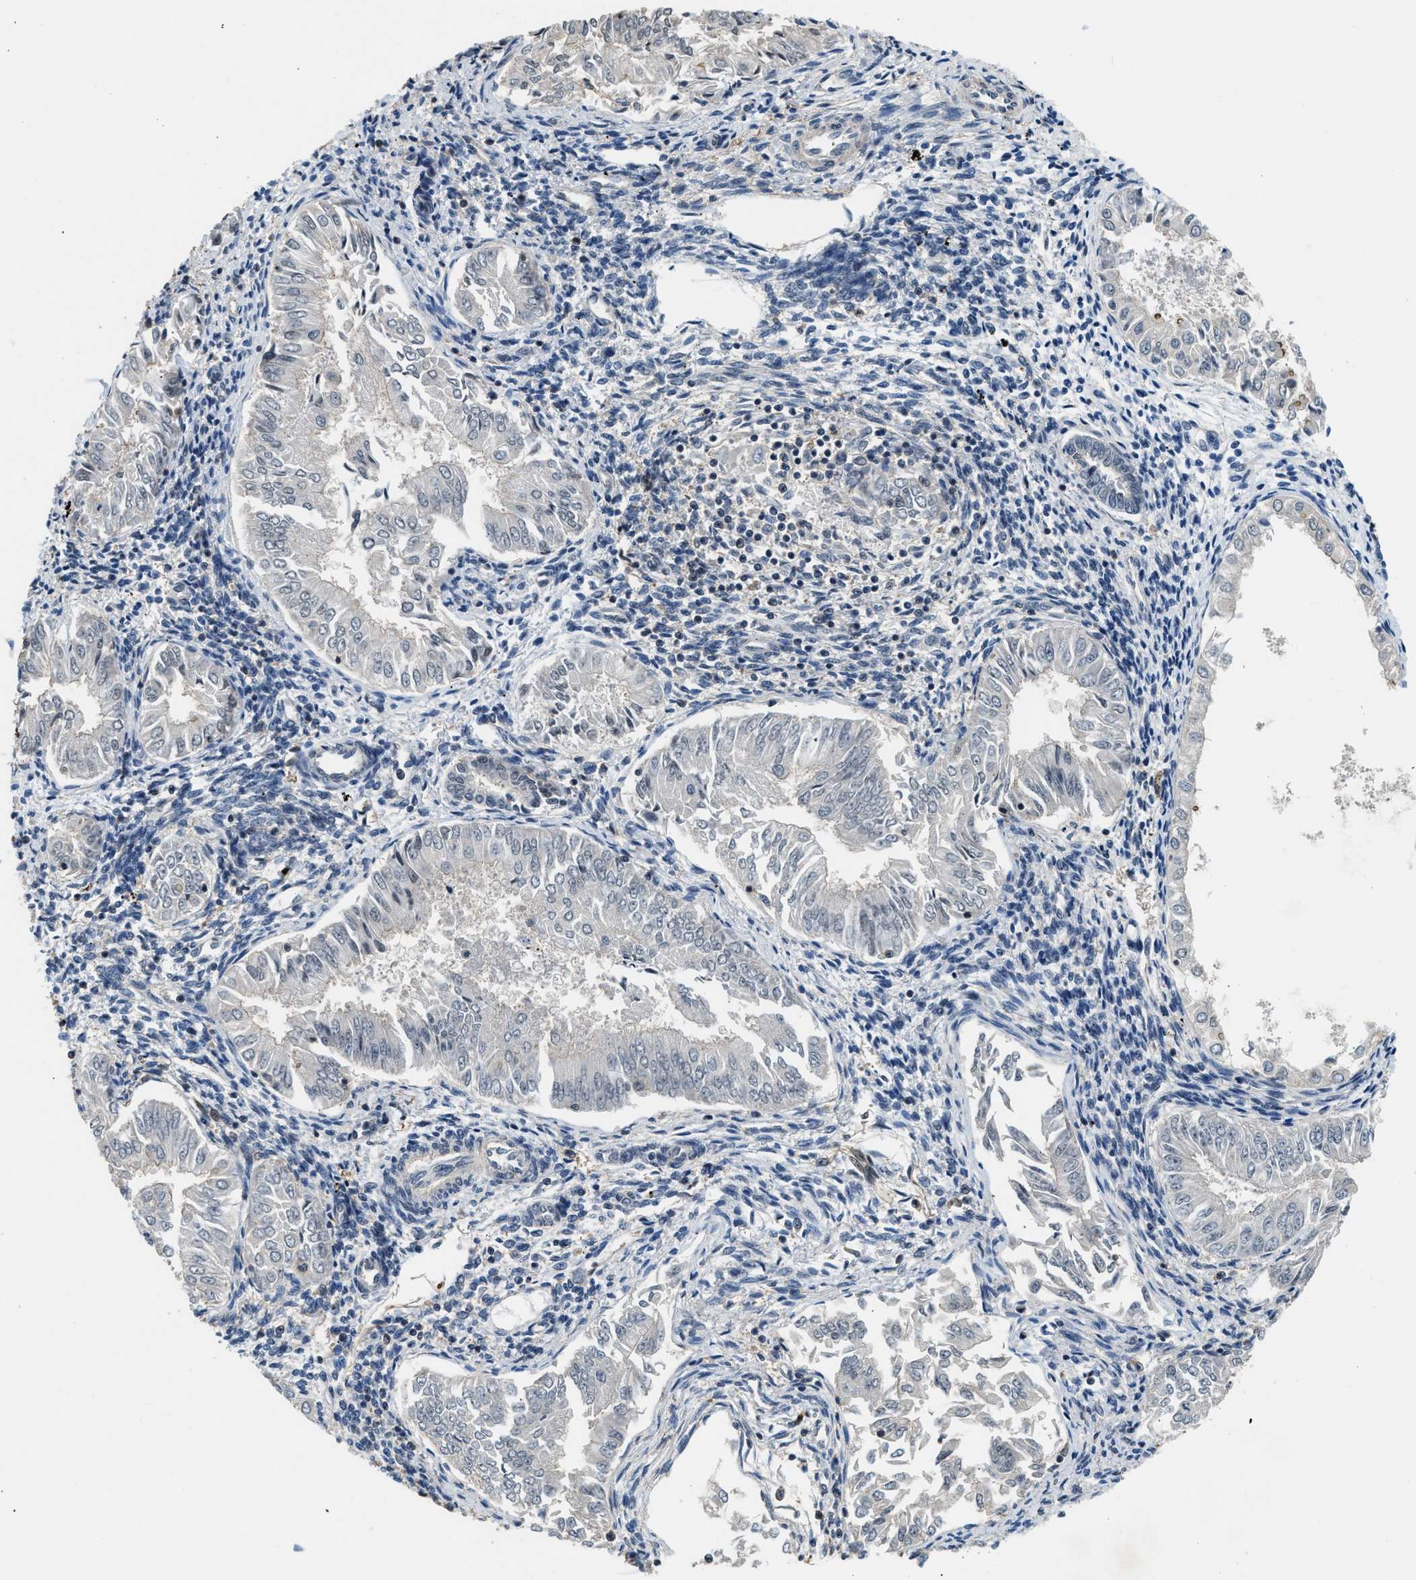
{"staining": {"intensity": "negative", "quantity": "none", "location": "none"}, "tissue": "endometrial cancer", "cell_type": "Tumor cells", "image_type": "cancer", "snomed": [{"axis": "morphology", "description": "Adenocarcinoma, NOS"}, {"axis": "topography", "description": "Endometrium"}], "caption": "Endometrial cancer (adenocarcinoma) stained for a protein using immunohistochemistry reveals no expression tumor cells.", "gene": "MTMR1", "patient": {"sex": "female", "age": 53}}